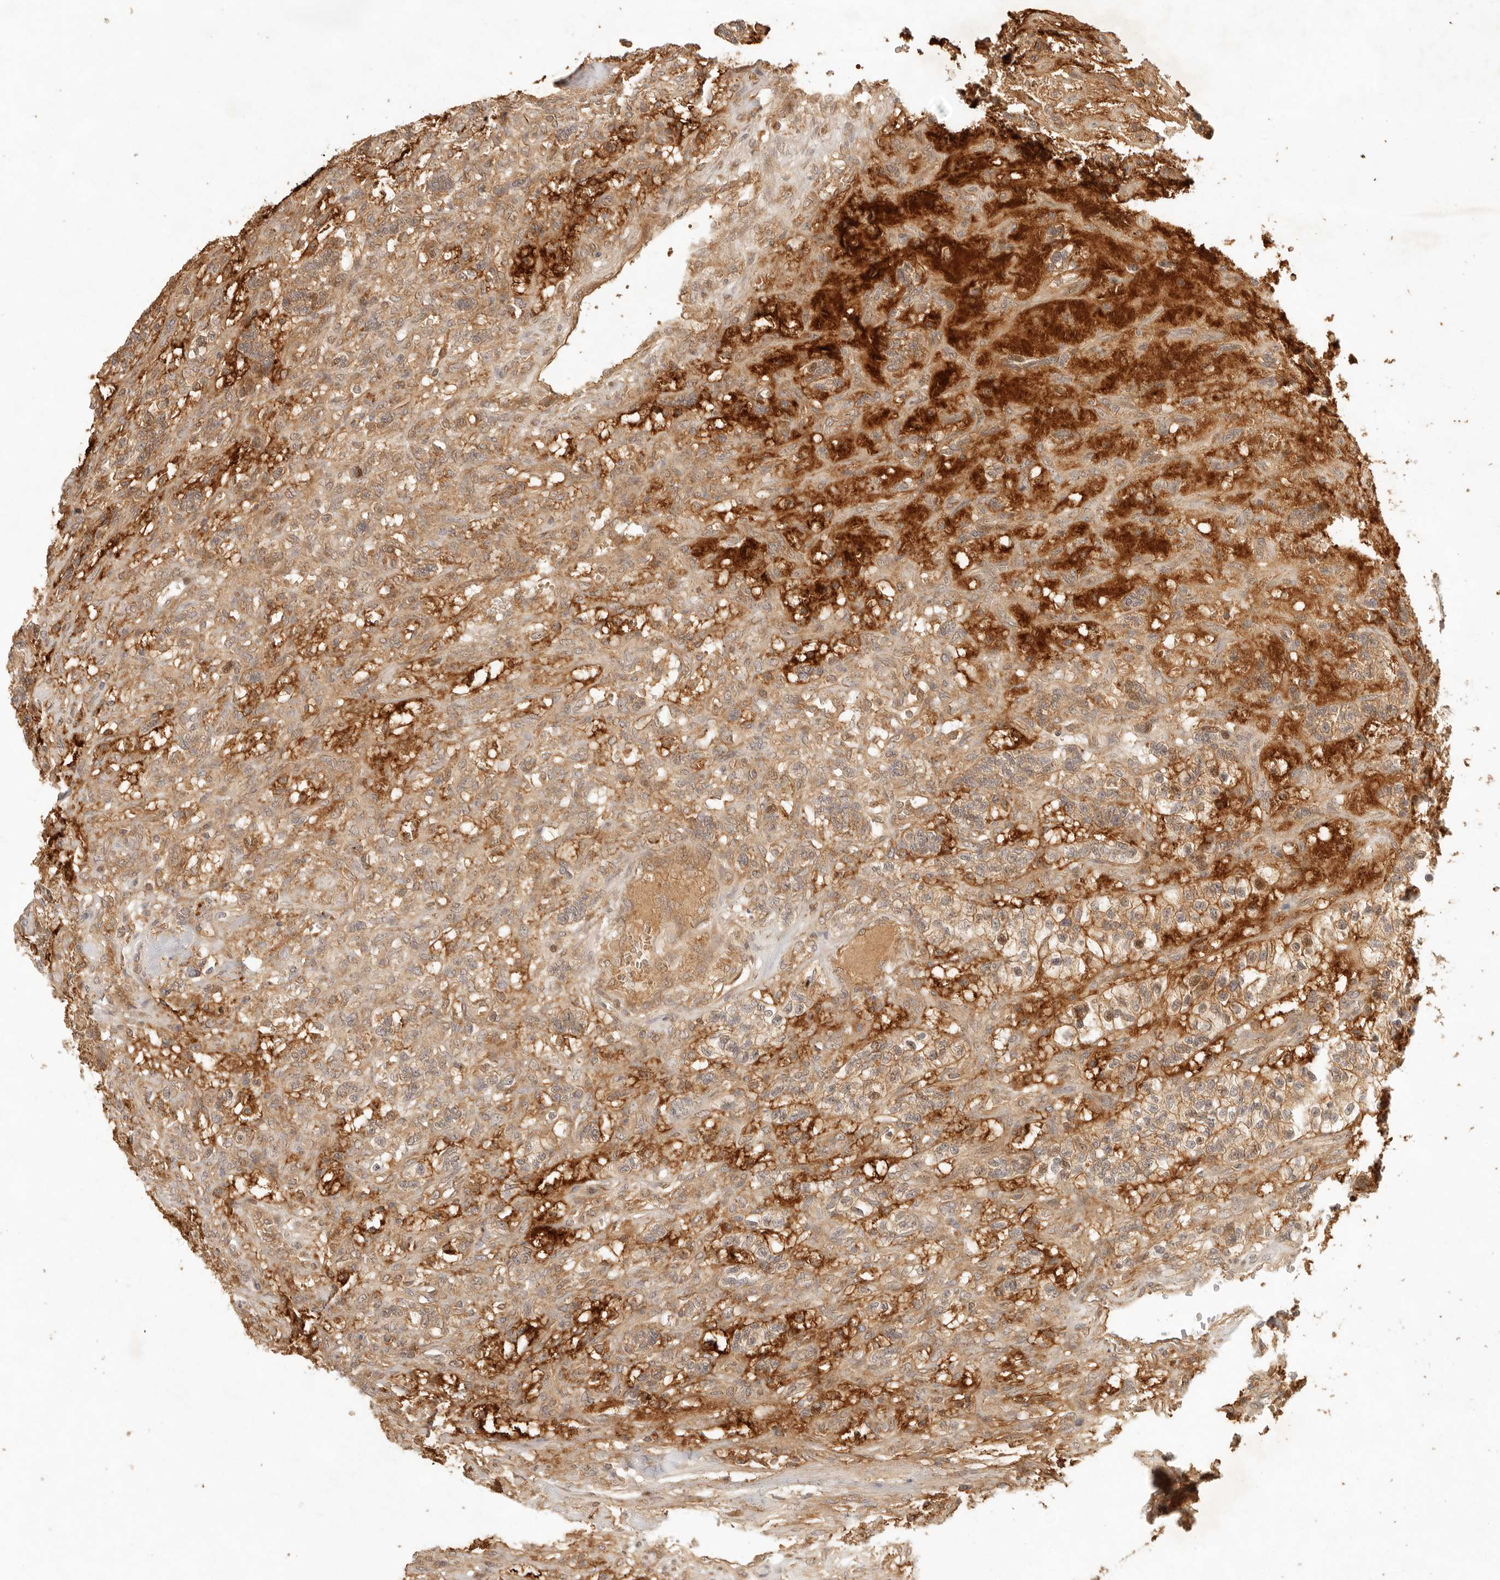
{"staining": {"intensity": "moderate", "quantity": ">75%", "location": "cytoplasmic/membranous"}, "tissue": "renal cancer", "cell_type": "Tumor cells", "image_type": "cancer", "snomed": [{"axis": "morphology", "description": "Adenocarcinoma, NOS"}, {"axis": "topography", "description": "Kidney"}], "caption": "Immunohistochemical staining of human renal adenocarcinoma displays medium levels of moderate cytoplasmic/membranous protein positivity in about >75% of tumor cells.", "gene": "ANKRD61", "patient": {"sex": "female", "age": 57}}